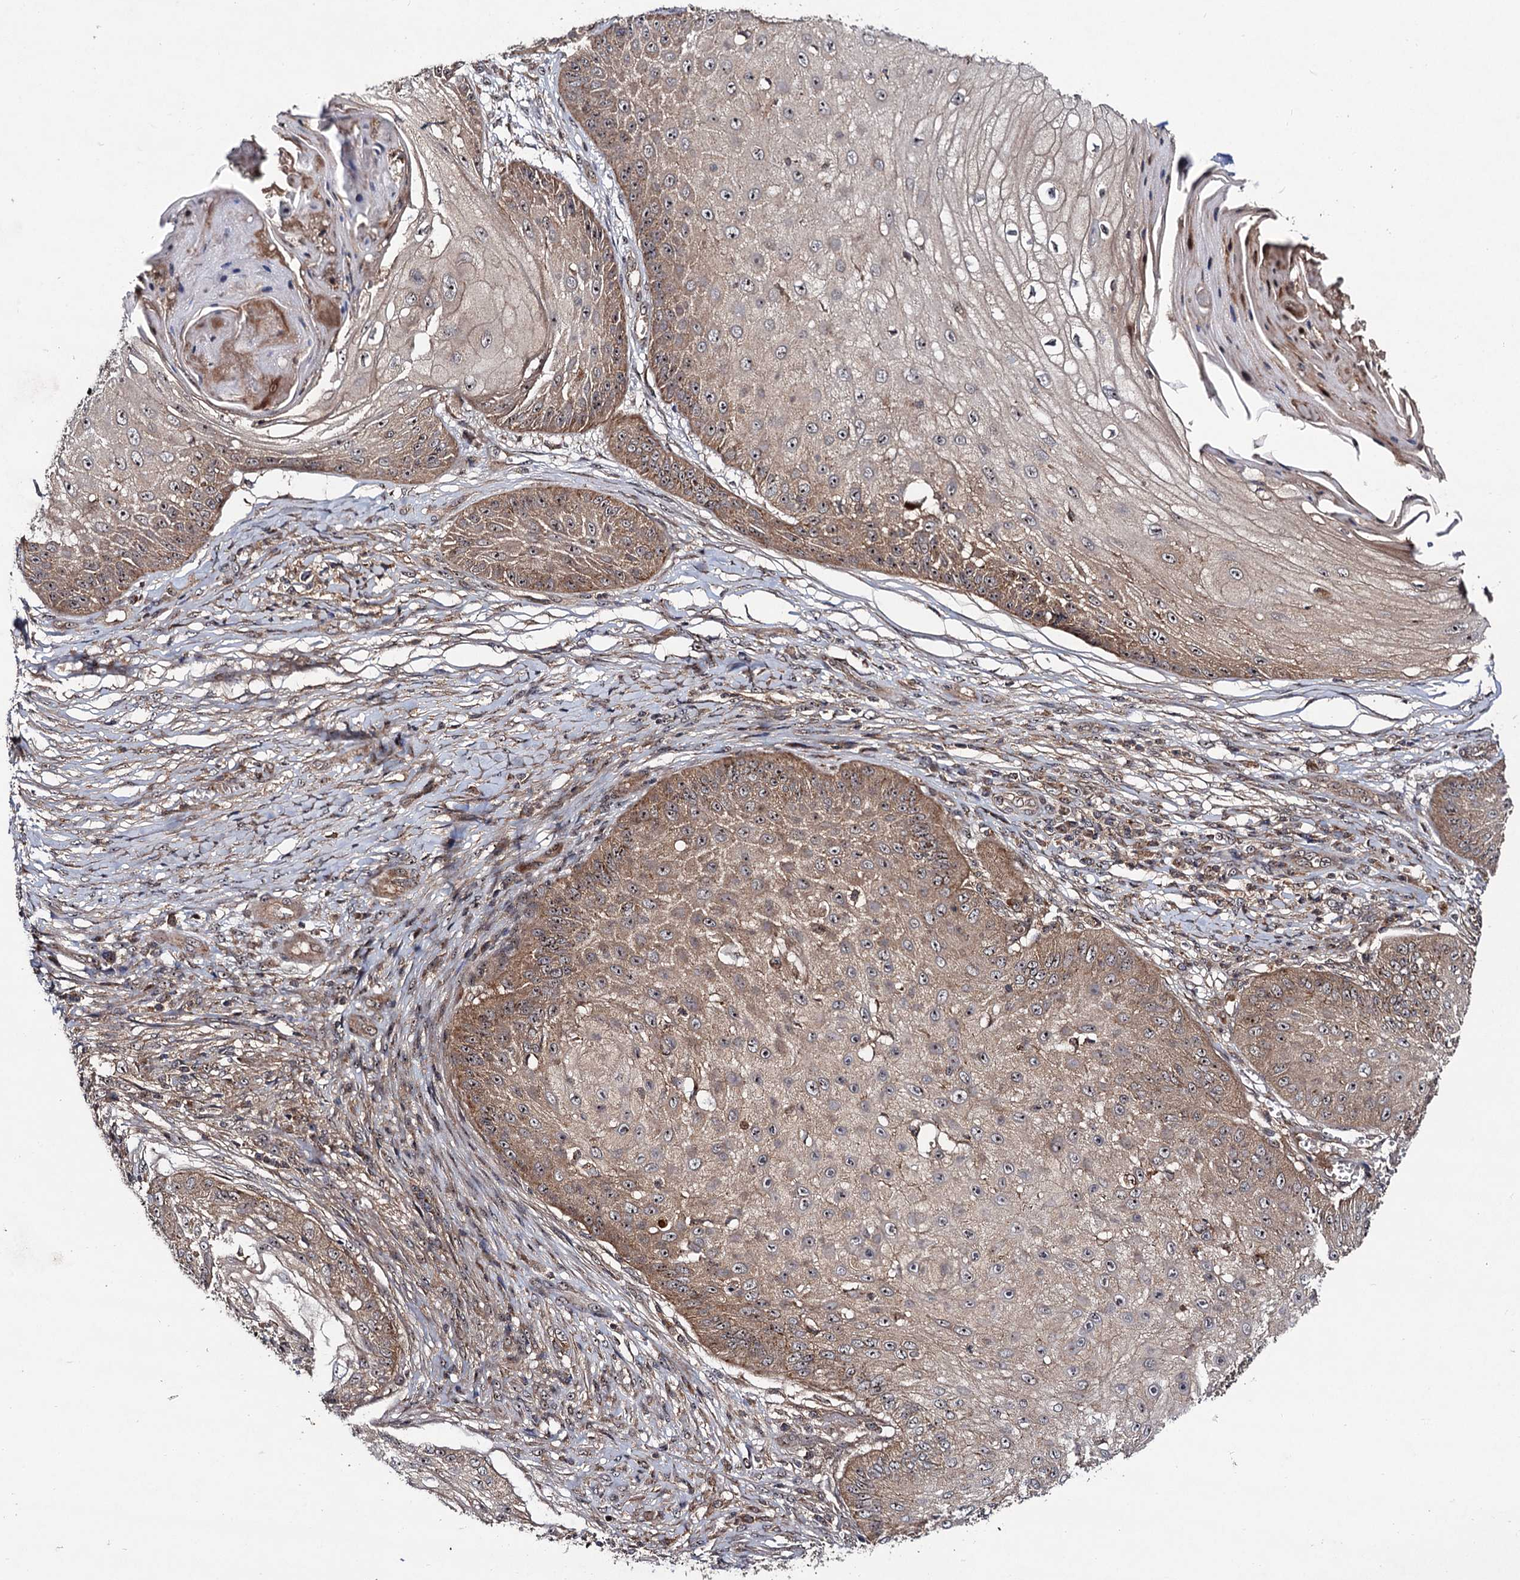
{"staining": {"intensity": "moderate", "quantity": ">75%", "location": "cytoplasmic/membranous,nuclear"}, "tissue": "skin cancer", "cell_type": "Tumor cells", "image_type": "cancer", "snomed": [{"axis": "morphology", "description": "Squamous cell carcinoma, NOS"}, {"axis": "topography", "description": "Skin"}], "caption": "Human skin cancer stained with a protein marker exhibits moderate staining in tumor cells.", "gene": "KXD1", "patient": {"sex": "male", "age": 70}}